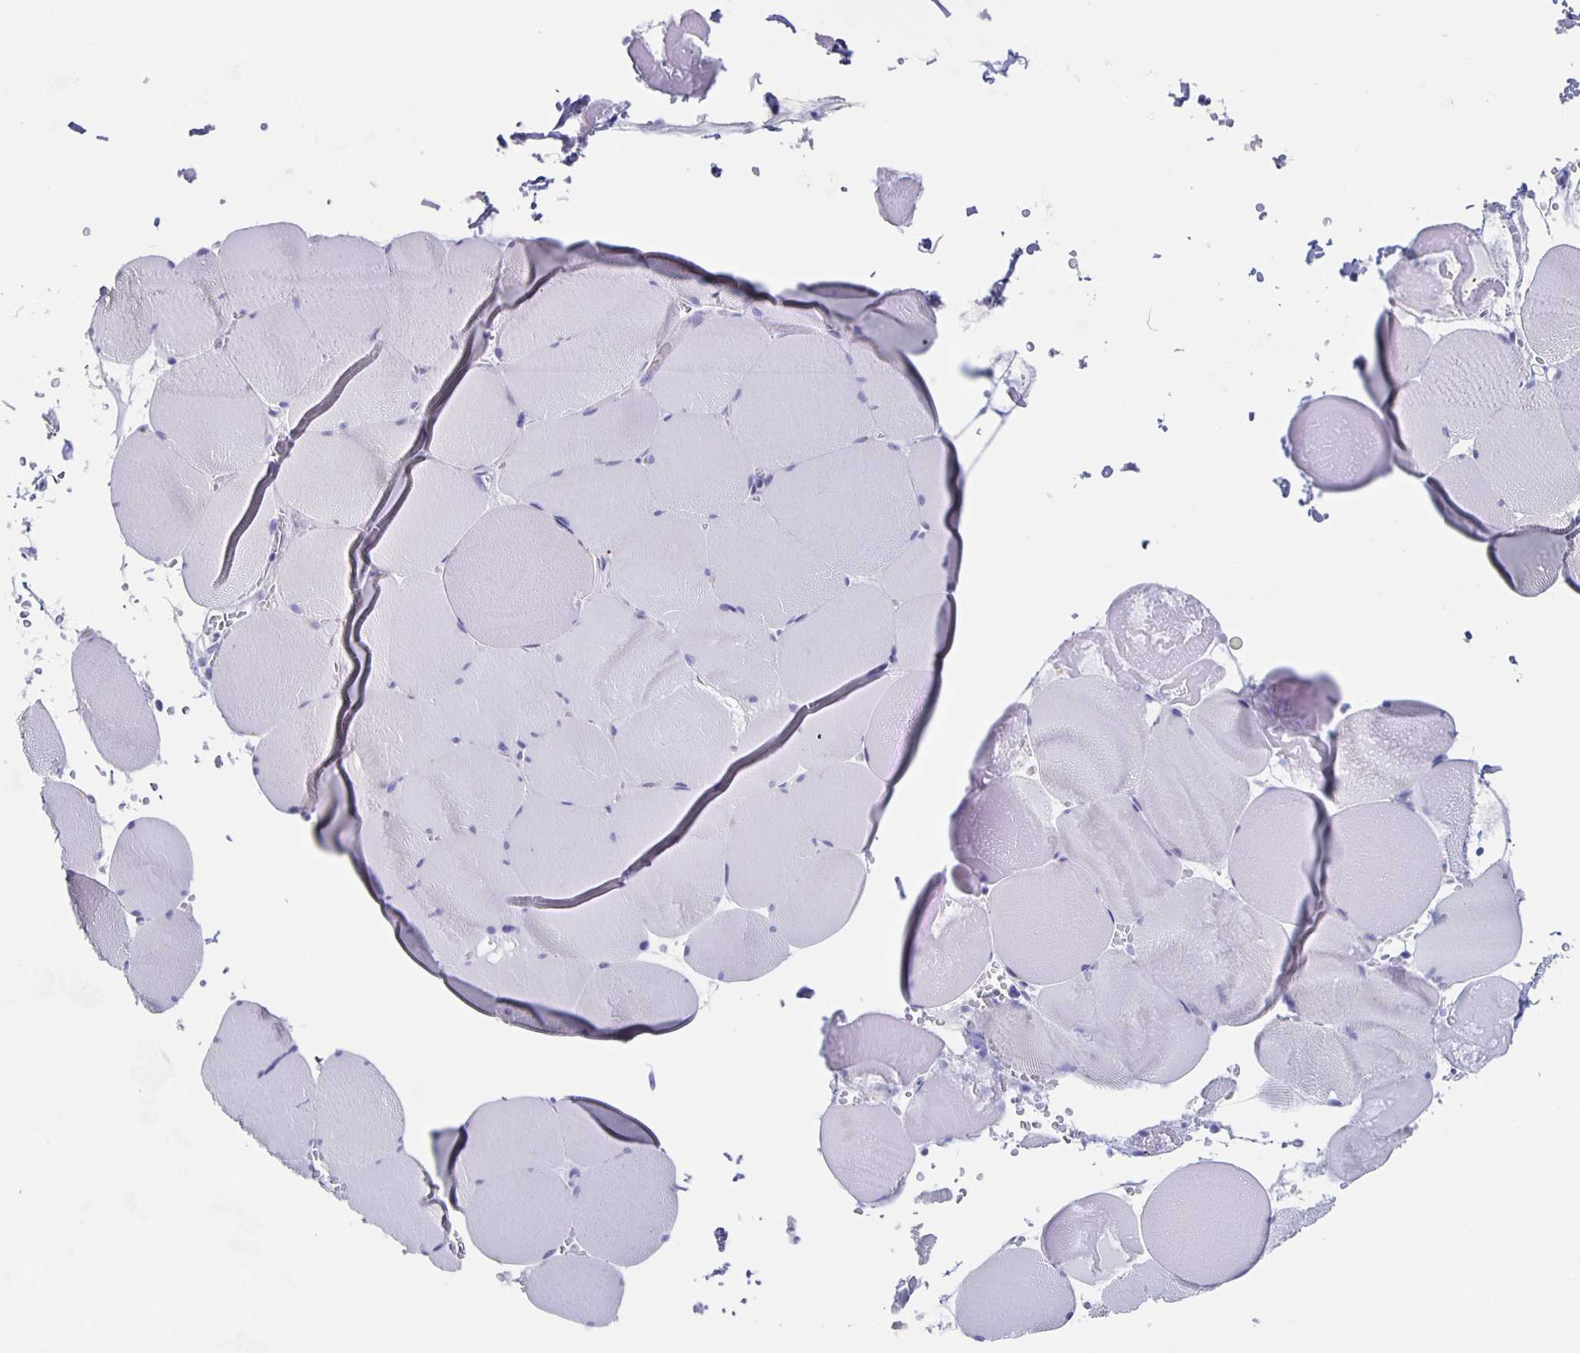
{"staining": {"intensity": "negative", "quantity": "none", "location": "none"}, "tissue": "skeletal muscle", "cell_type": "Myocytes", "image_type": "normal", "snomed": [{"axis": "morphology", "description": "Normal tissue, NOS"}, {"axis": "topography", "description": "Skeletal muscle"}, {"axis": "topography", "description": "Head-Neck"}], "caption": "This is an immunohistochemistry (IHC) photomicrograph of normal human skeletal muscle. There is no expression in myocytes.", "gene": "SLC34A2", "patient": {"sex": "male", "age": 66}}